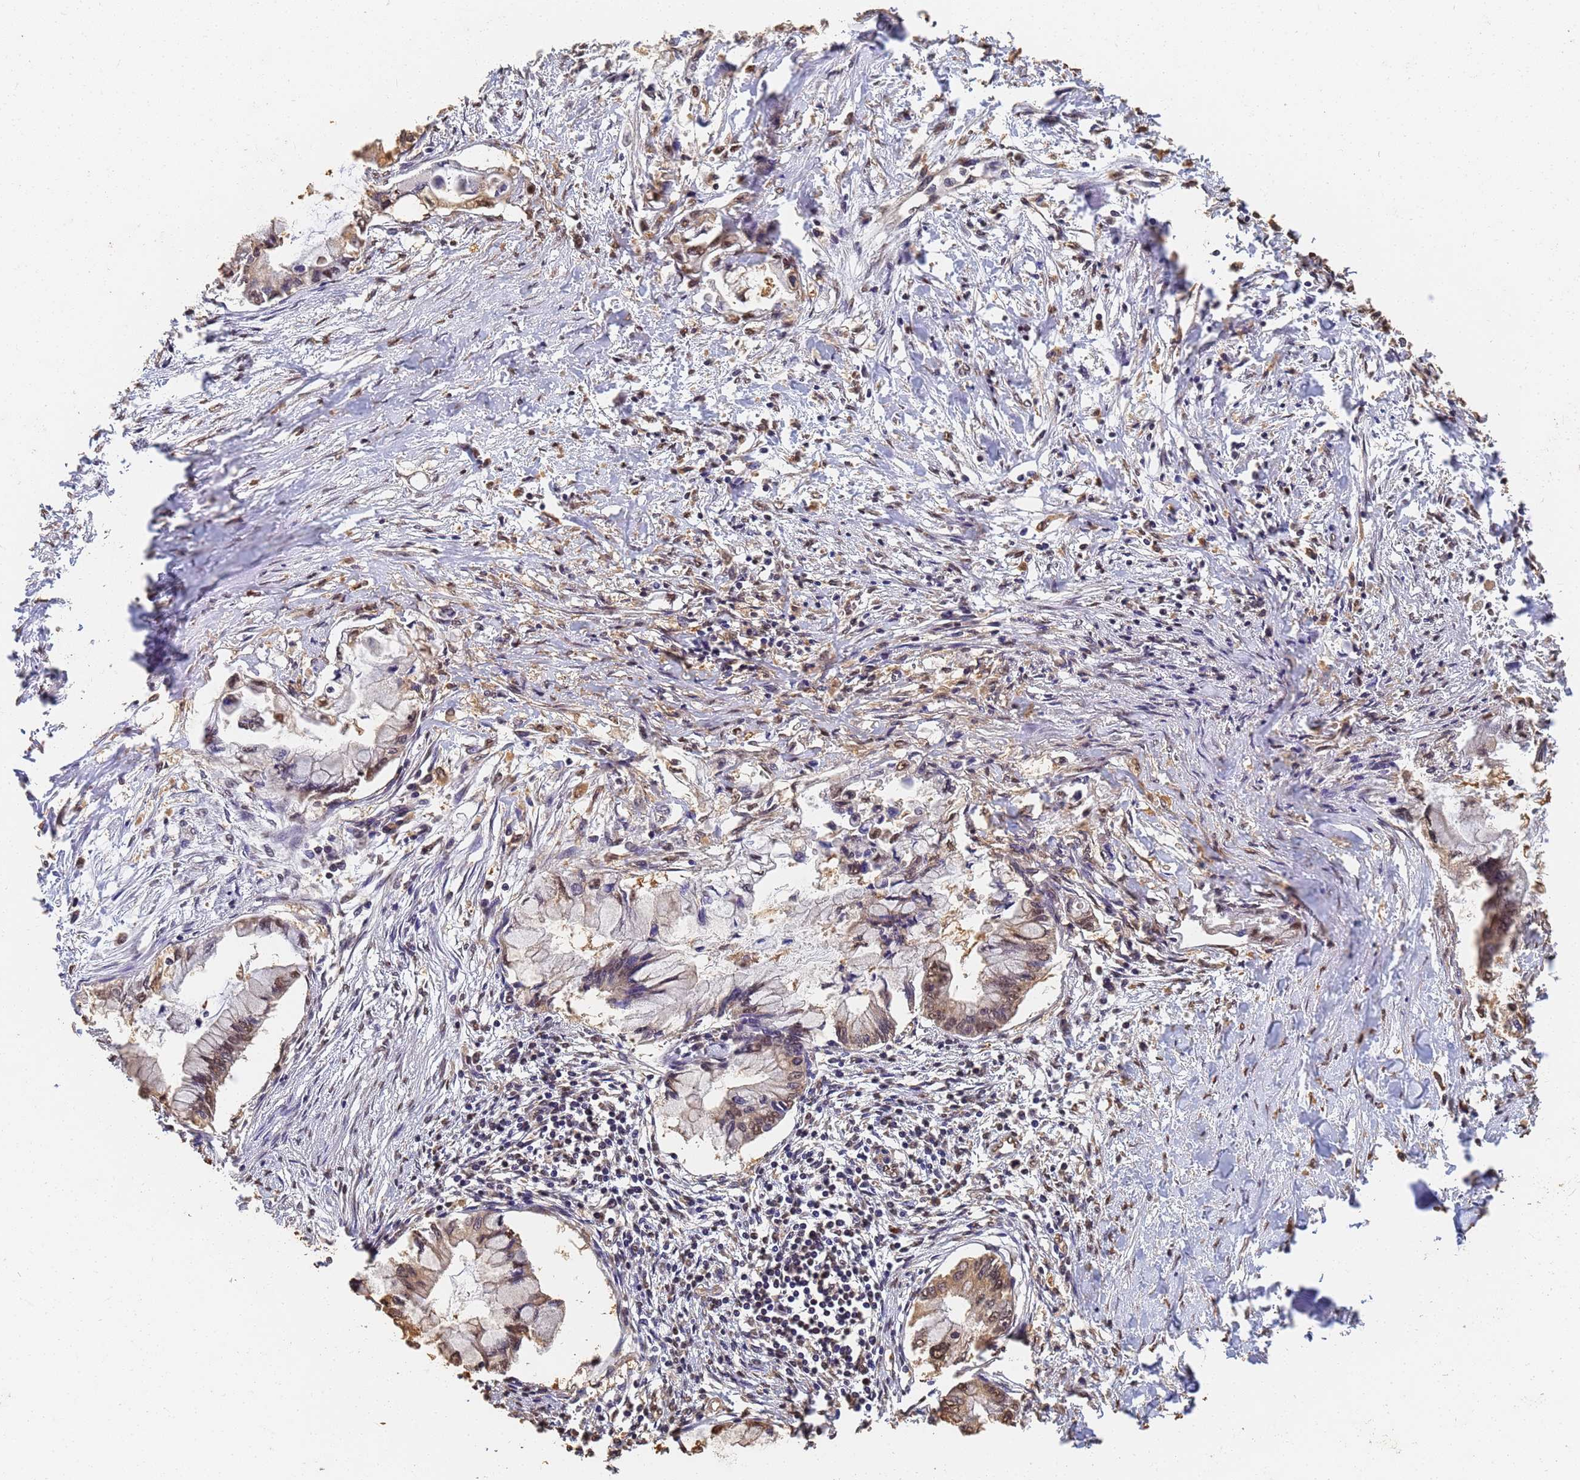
{"staining": {"intensity": "moderate", "quantity": "25%-75%", "location": "nuclear"}, "tissue": "pancreatic cancer", "cell_type": "Tumor cells", "image_type": "cancer", "snomed": [{"axis": "morphology", "description": "Adenocarcinoma, NOS"}, {"axis": "topography", "description": "Pancreas"}], "caption": "Human adenocarcinoma (pancreatic) stained with a protein marker reveals moderate staining in tumor cells.", "gene": "JAK2", "patient": {"sex": "male", "age": 48}}